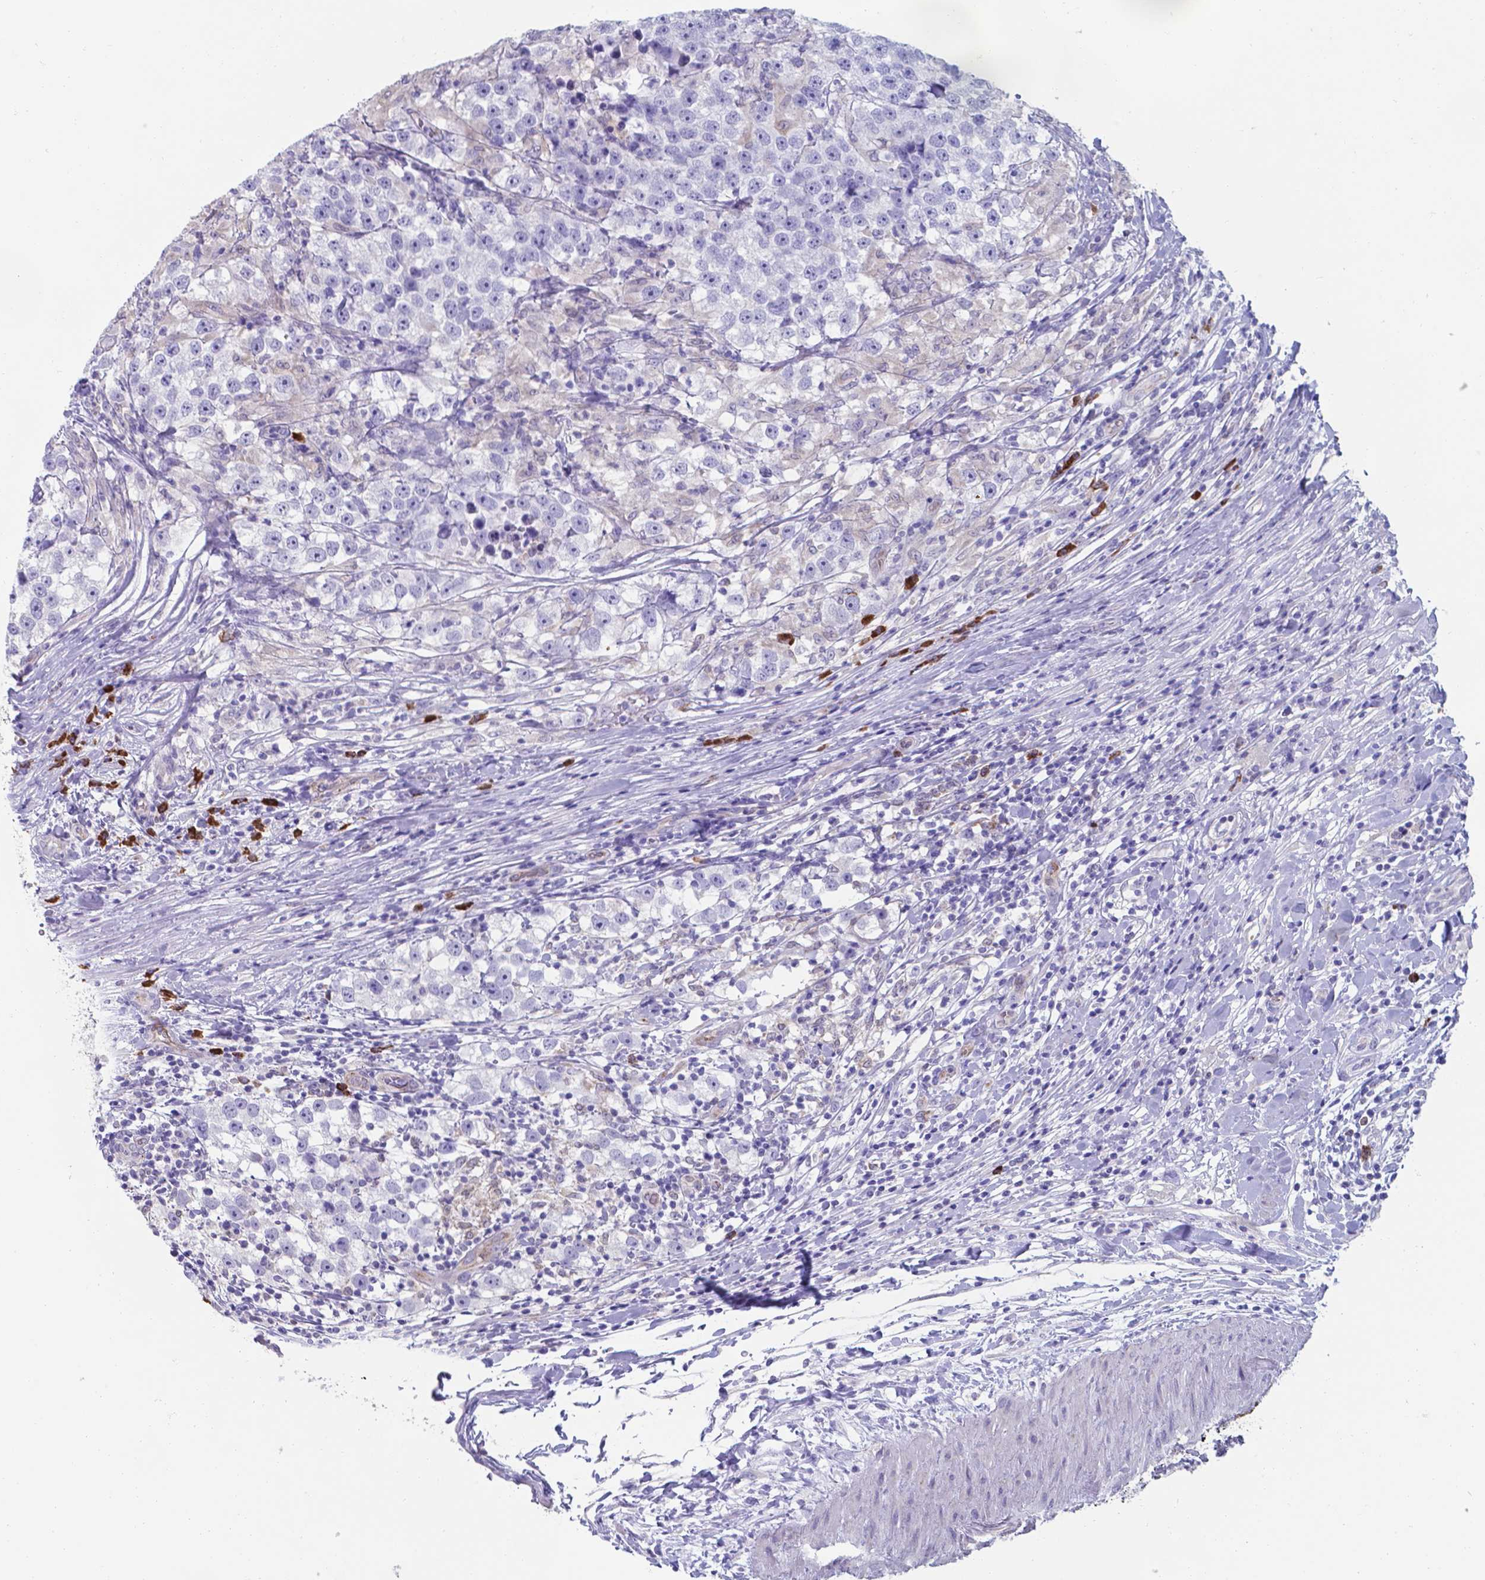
{"staining": {"intensity": "negative", "quantity": "none", "location": "none"}, "tissue": "testis cancer", "cell_type": "Tumor cells", "image_type": "cancer", "snomed": [{"axis": "morphology", "description": "Seminoma, NOS"}, {"axis": "topography", "description": "Testis"}], "caption": "Seminoma (testis) was stained to show a protein in brown. There is no significant expression in tumor cells.", "gene": "UBE2J1", "patient": {"sex": "male", "age": 46}}